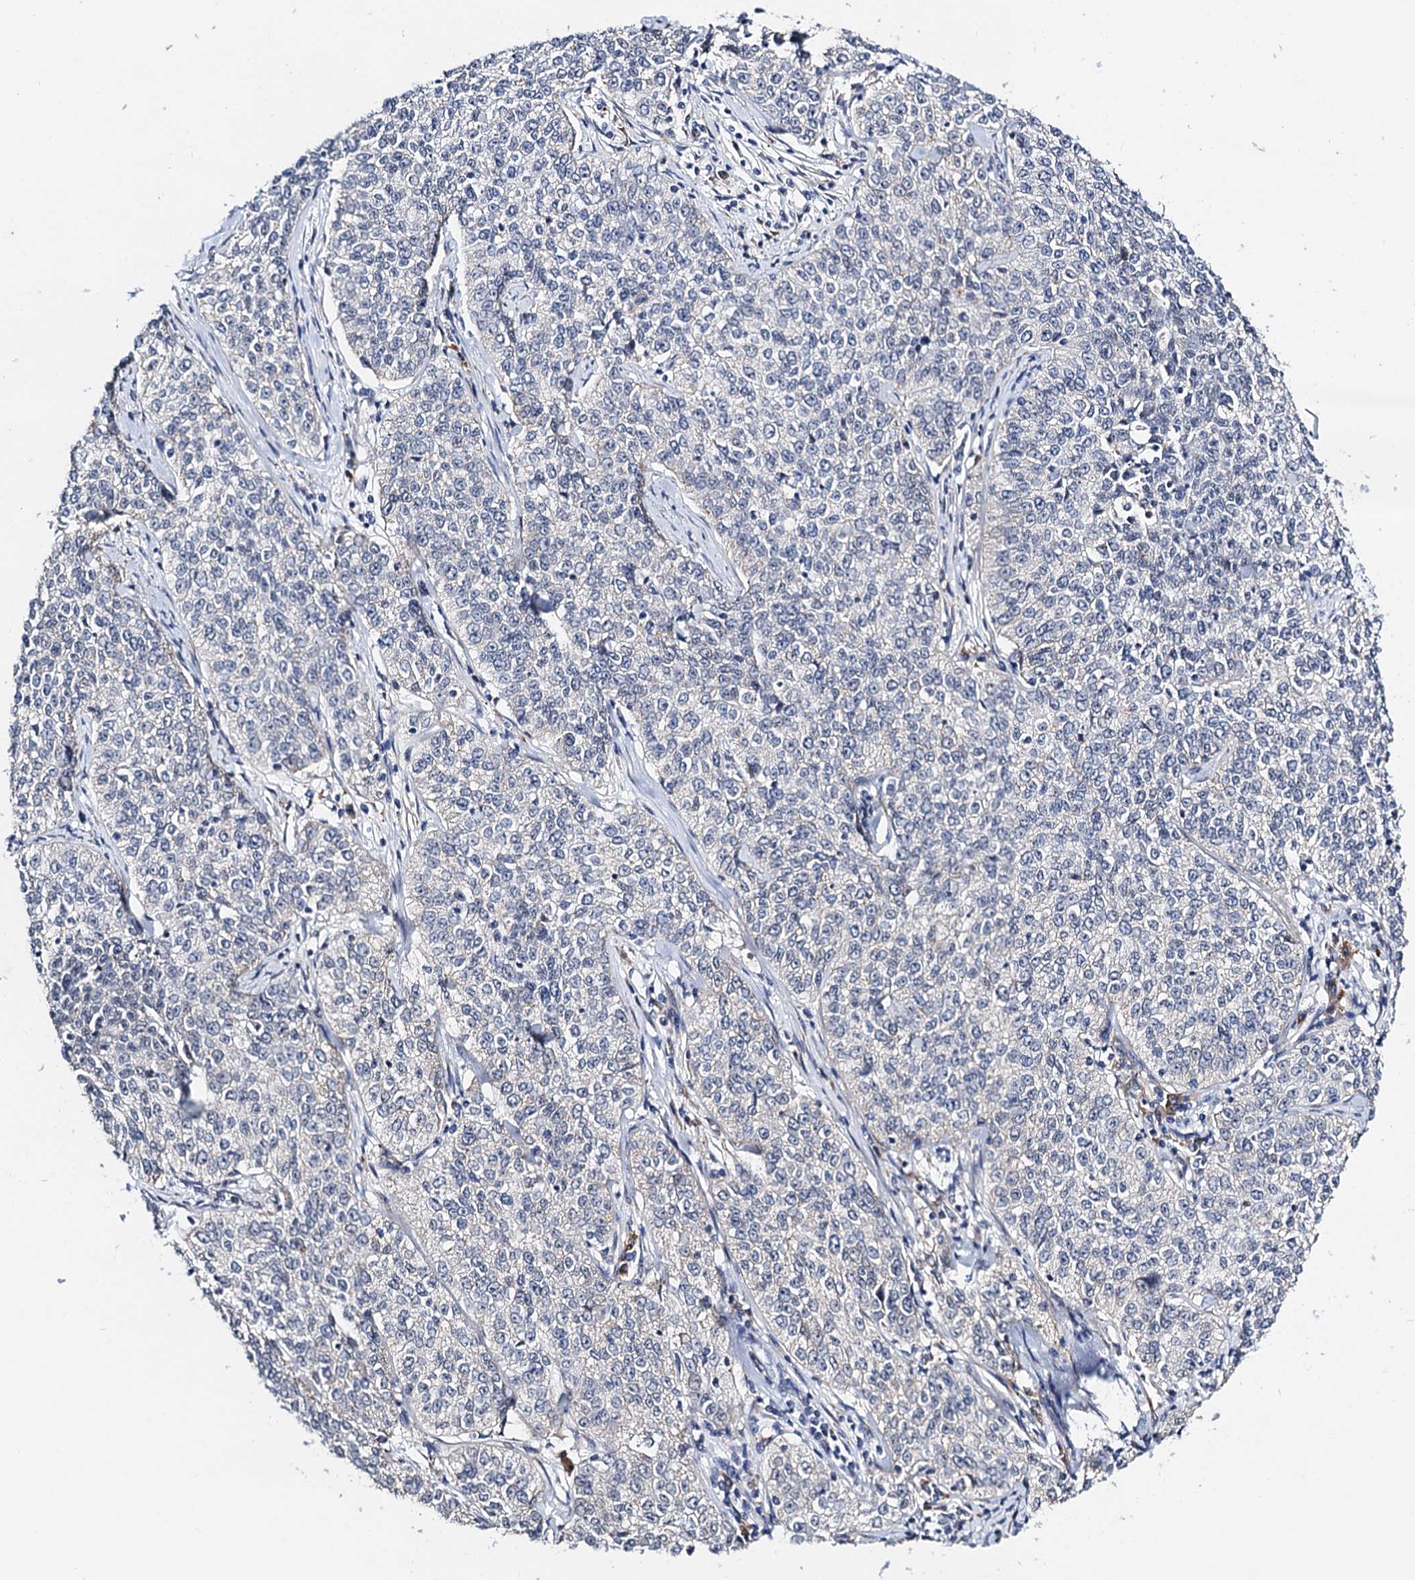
{"staining": {"intensity": "negative", "quantity": "none", "location": "none"}, "tissue": "cervical cancer", "cell_type": "Tumor cells", "image_type": "cancer", "snomed": [{"axis": "morphology", "description": "Squamous cell carcinoma, NOS"}, {"axis": "topography", "description": "Cervix"}], "caption": "The immunohistochemistry (IHC) histopathology image has no significant staining in tumor cells of cervical squamous cell carcinoma tissue.", "gene": "SLC7A10", "patient": {"sex": "female", "age": 35}}